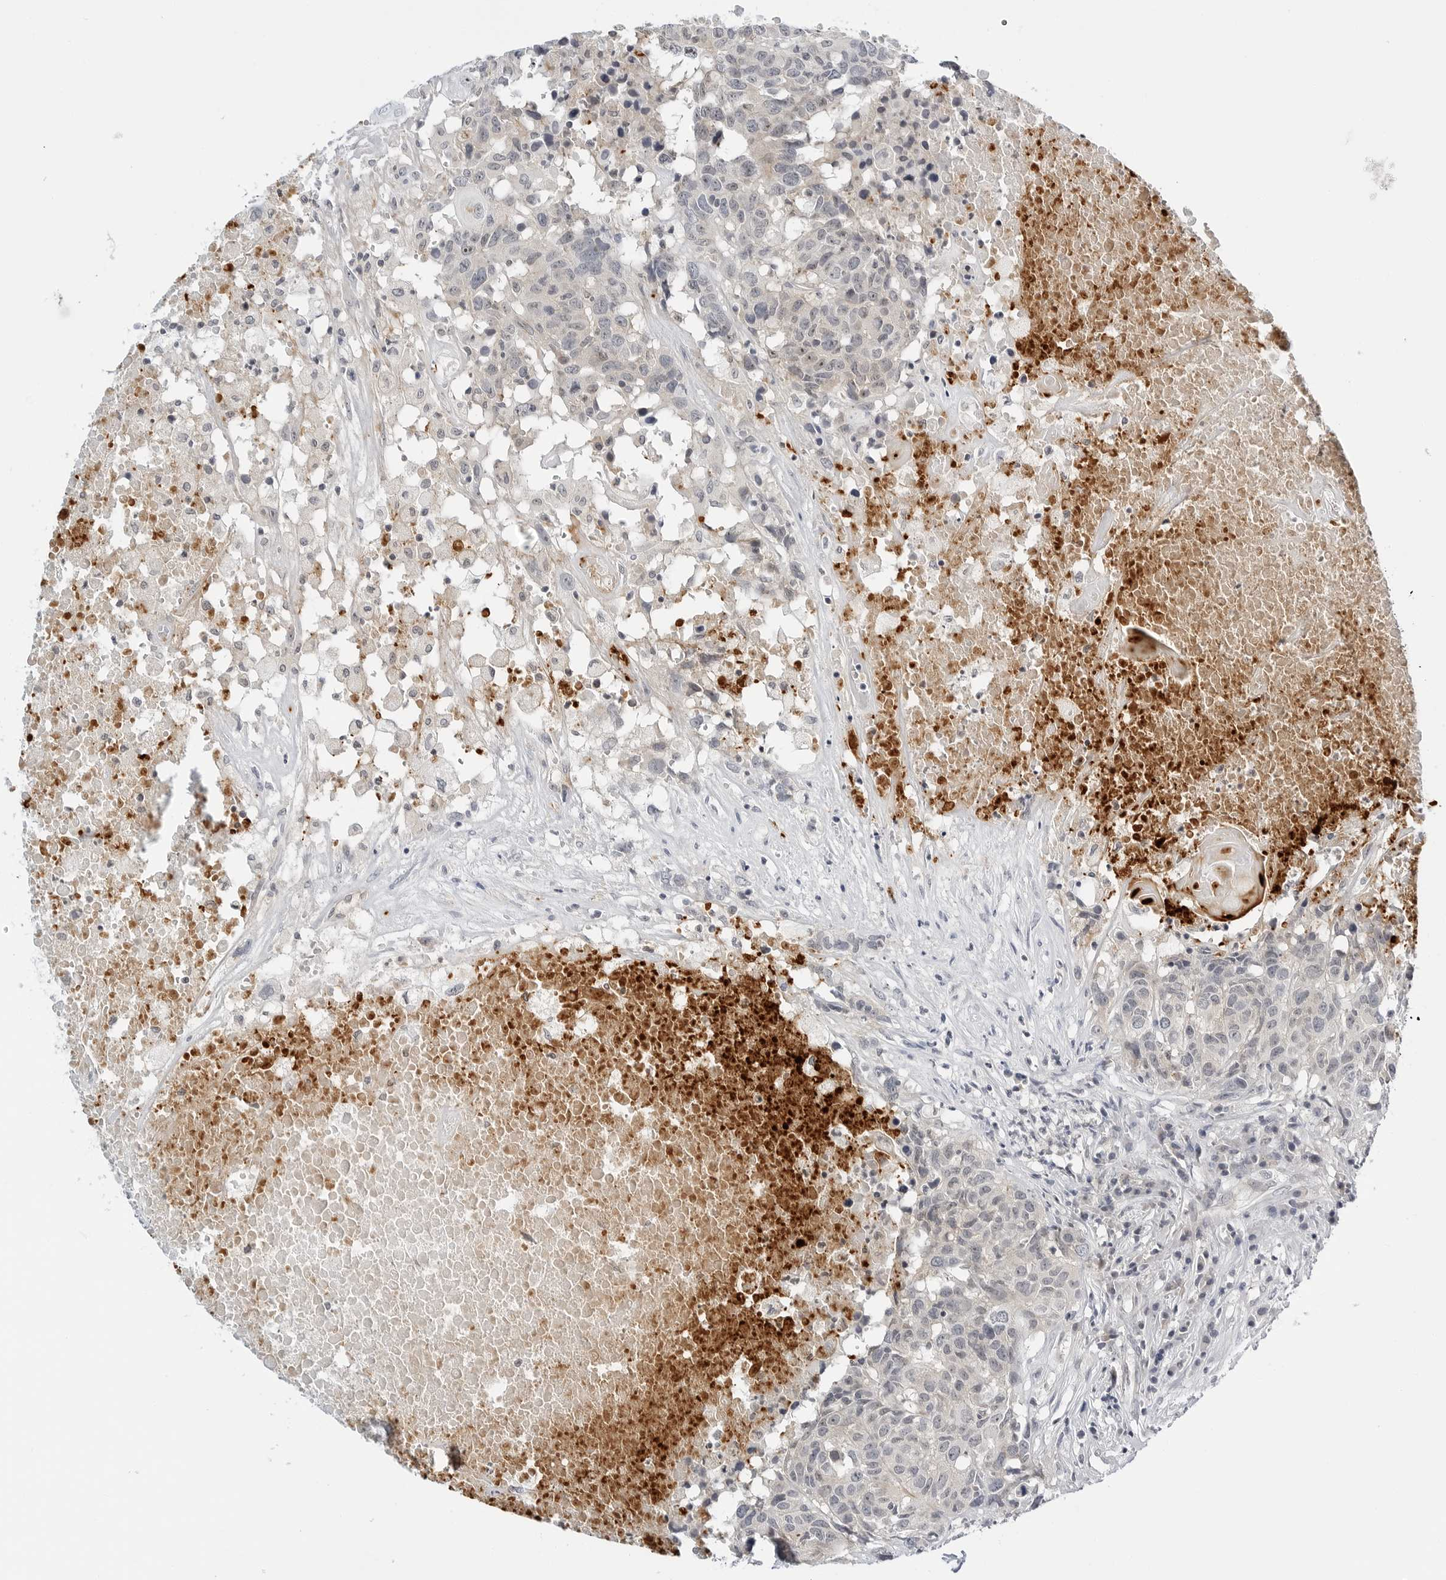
{"staining": {"intensity": "negative", "quantity": "none", "location": "none"}, "tissue": "head and neck cancer", "cell_type": "Tumor cells", "image_type": "cancer", "snomed": [{"axis": "morphology", "description": "Squamous cell carcinoma, NOS"}, {"axis": "topography", "description": "Head-Neck"}], "caption": "Immunohistochemical staining of head and neck cancer (squamous cell carcinoma) reveals no significant staining in tumor cells. (Stains: DAB IHC with hematoxylin counter stain, Microscopy: brightfield microscopy at high magnification).", "gene": "MAP2K5", "patient": {"sex": "male", "age": 66}}